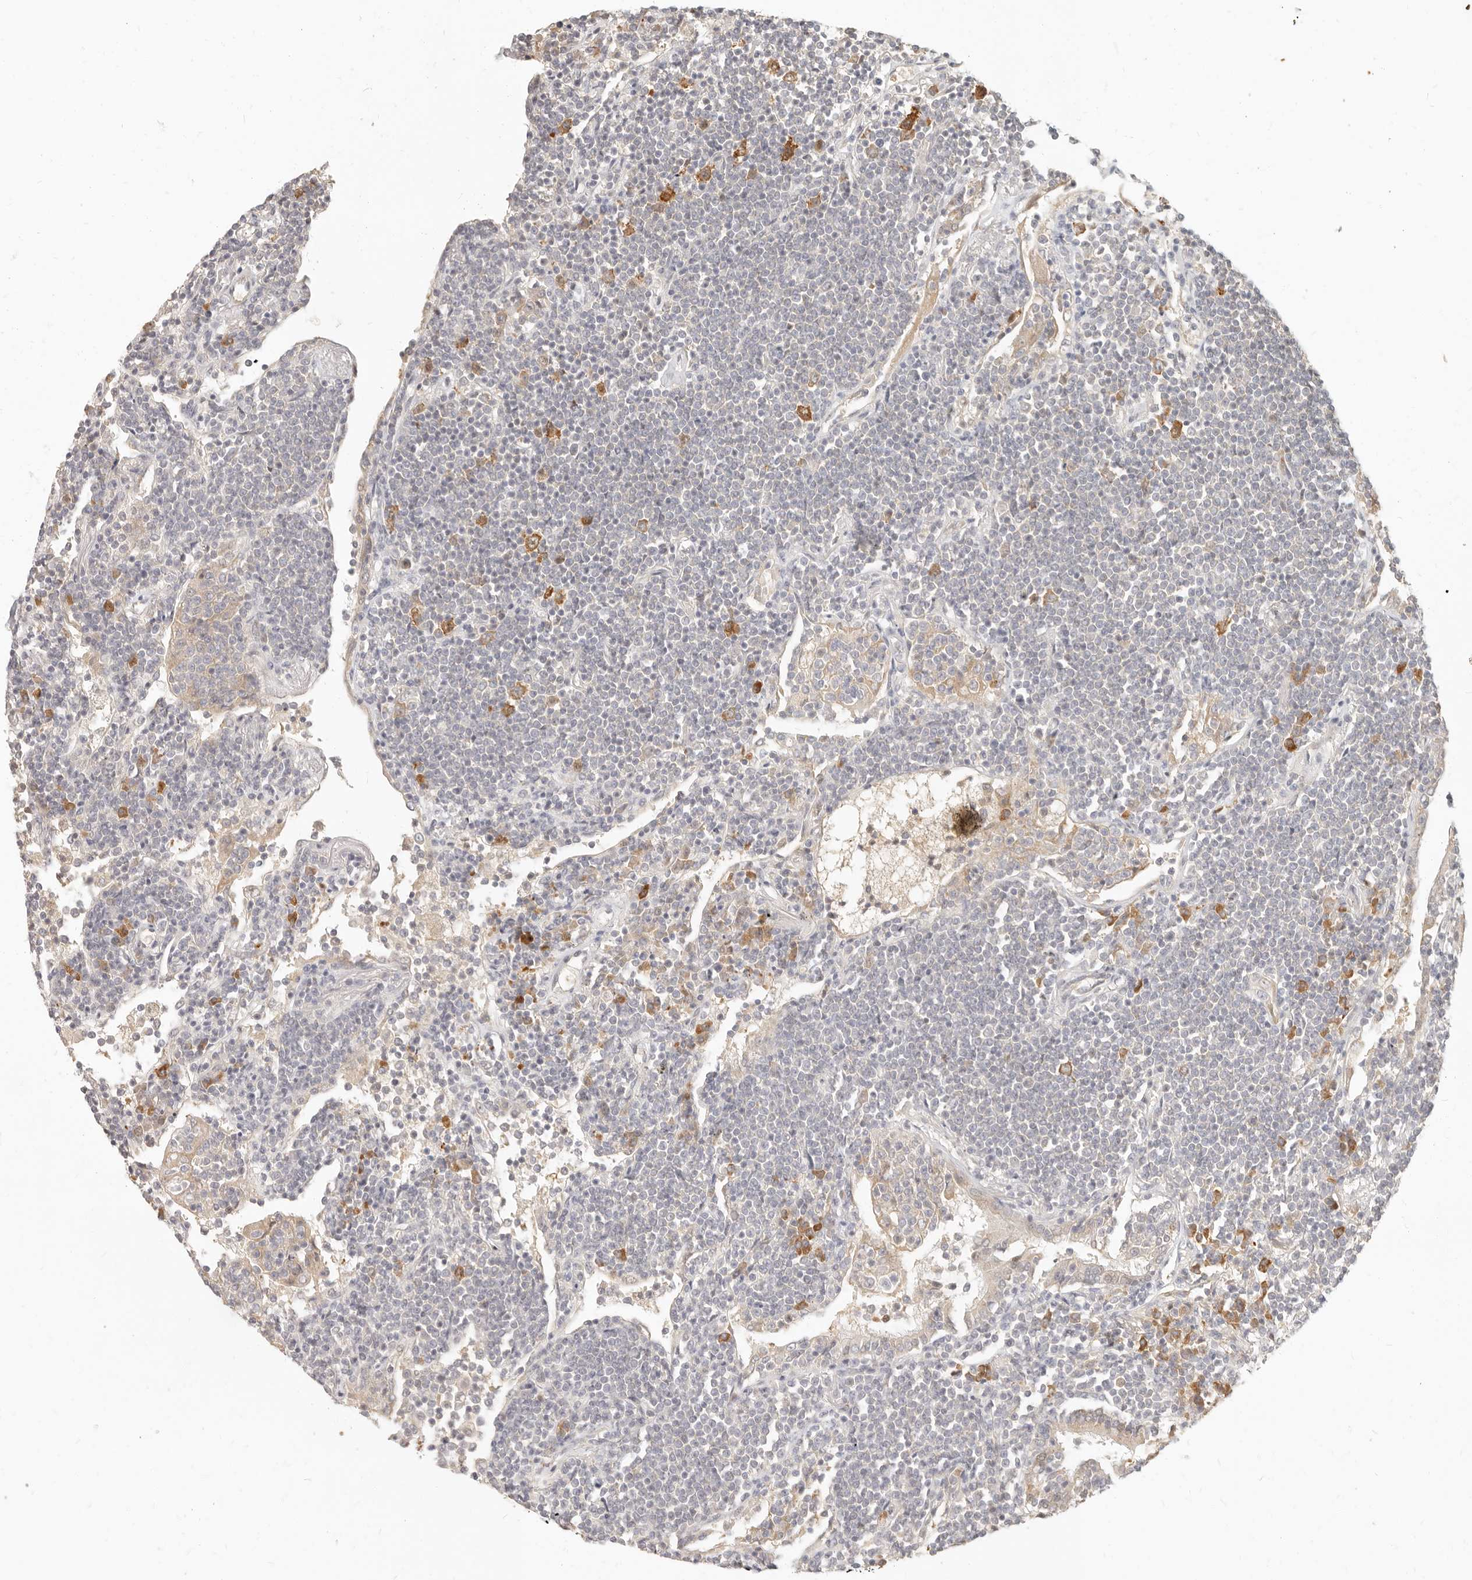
{"staining": {"intensity": "moderate", "quantity": "<25%", "location": "cytoplasmic/membranous"}, "tissue": "lymphoma", "cell_type": "Tumor cells", "image_type": "cancer", "snomed": [{"axis": "morphology", "description": "Malignant lymphoma, non-Hodgkin's type, Low grade"}, {"axis": "topography", "description": "Lung"}], "caption": "IHC image of low-grade malignant lymphoma, non-Hodgkin's type stained for a protein (brown), which demonstrates low levels of moderate cytoplasmic/membranous expression in about <25% of tumor cells.", "gene": "PABPC4", "patient": {"sex": "female", "age": 71}}